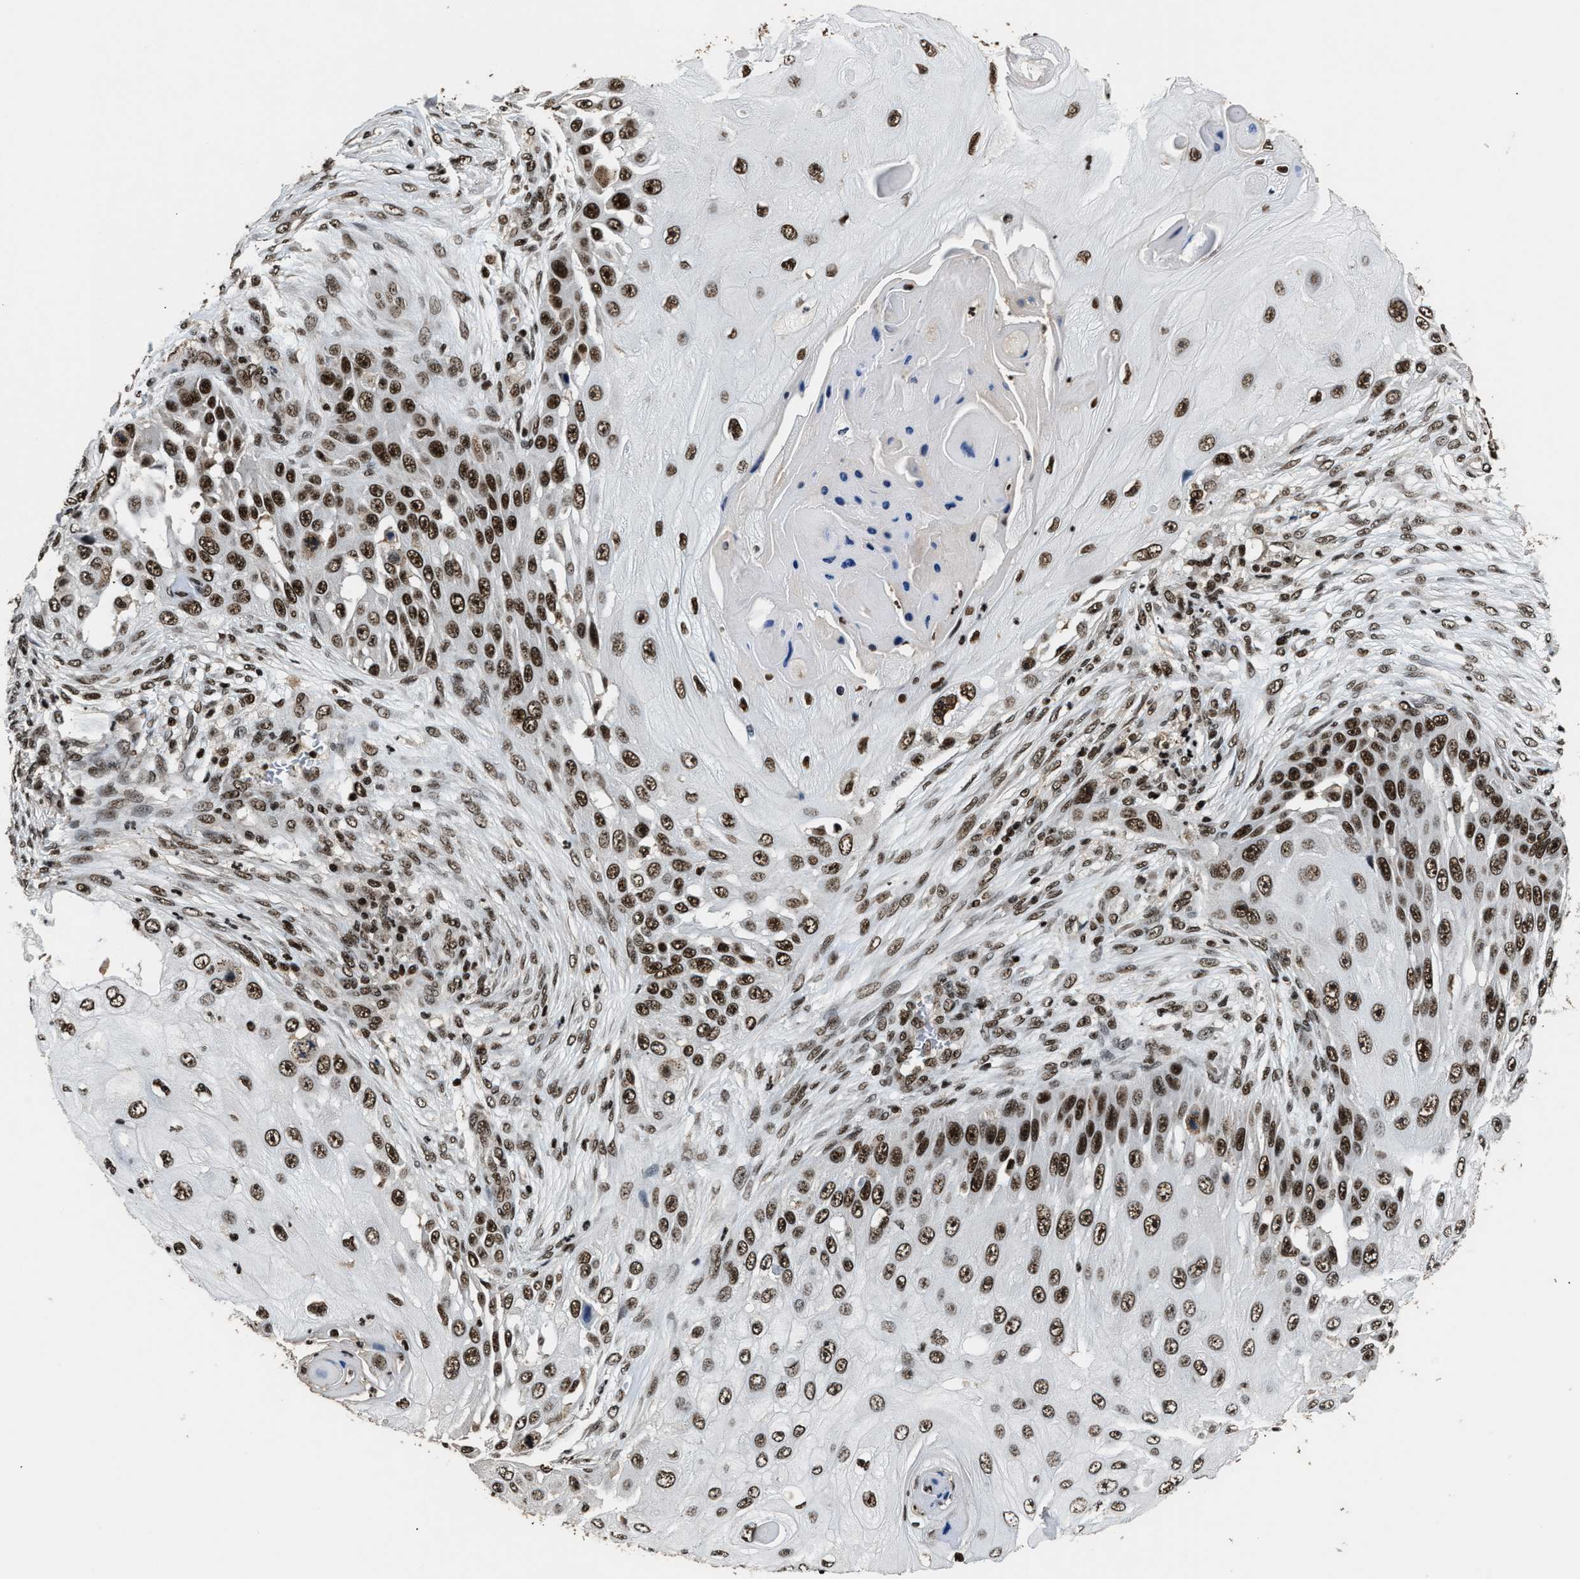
{"staining": {"intensity": "strong", "quantity": ">75%", "location": "nuclear"}, "tissue": "skin cancer", "cell_type": "Tumor cells", "image_type": "cancer", "snomed": [{"axis": "morphology", "description": "Squamous cell carcinoma, NOS"}, {"axis": "topography", "description": "Skin"}], "caption": "Protein staining demonstrates strong nuclear staining in about >75% of tumor cells in skin squamous cell carcinoma. (Stains: DAB (3,3'-diaminobenzidine) in brown, nuclei in blue, Microscopy: brightfield microscopy at high magnification).", "gene": "RAD21", "patient": {"sex": "female", "age": 44}}